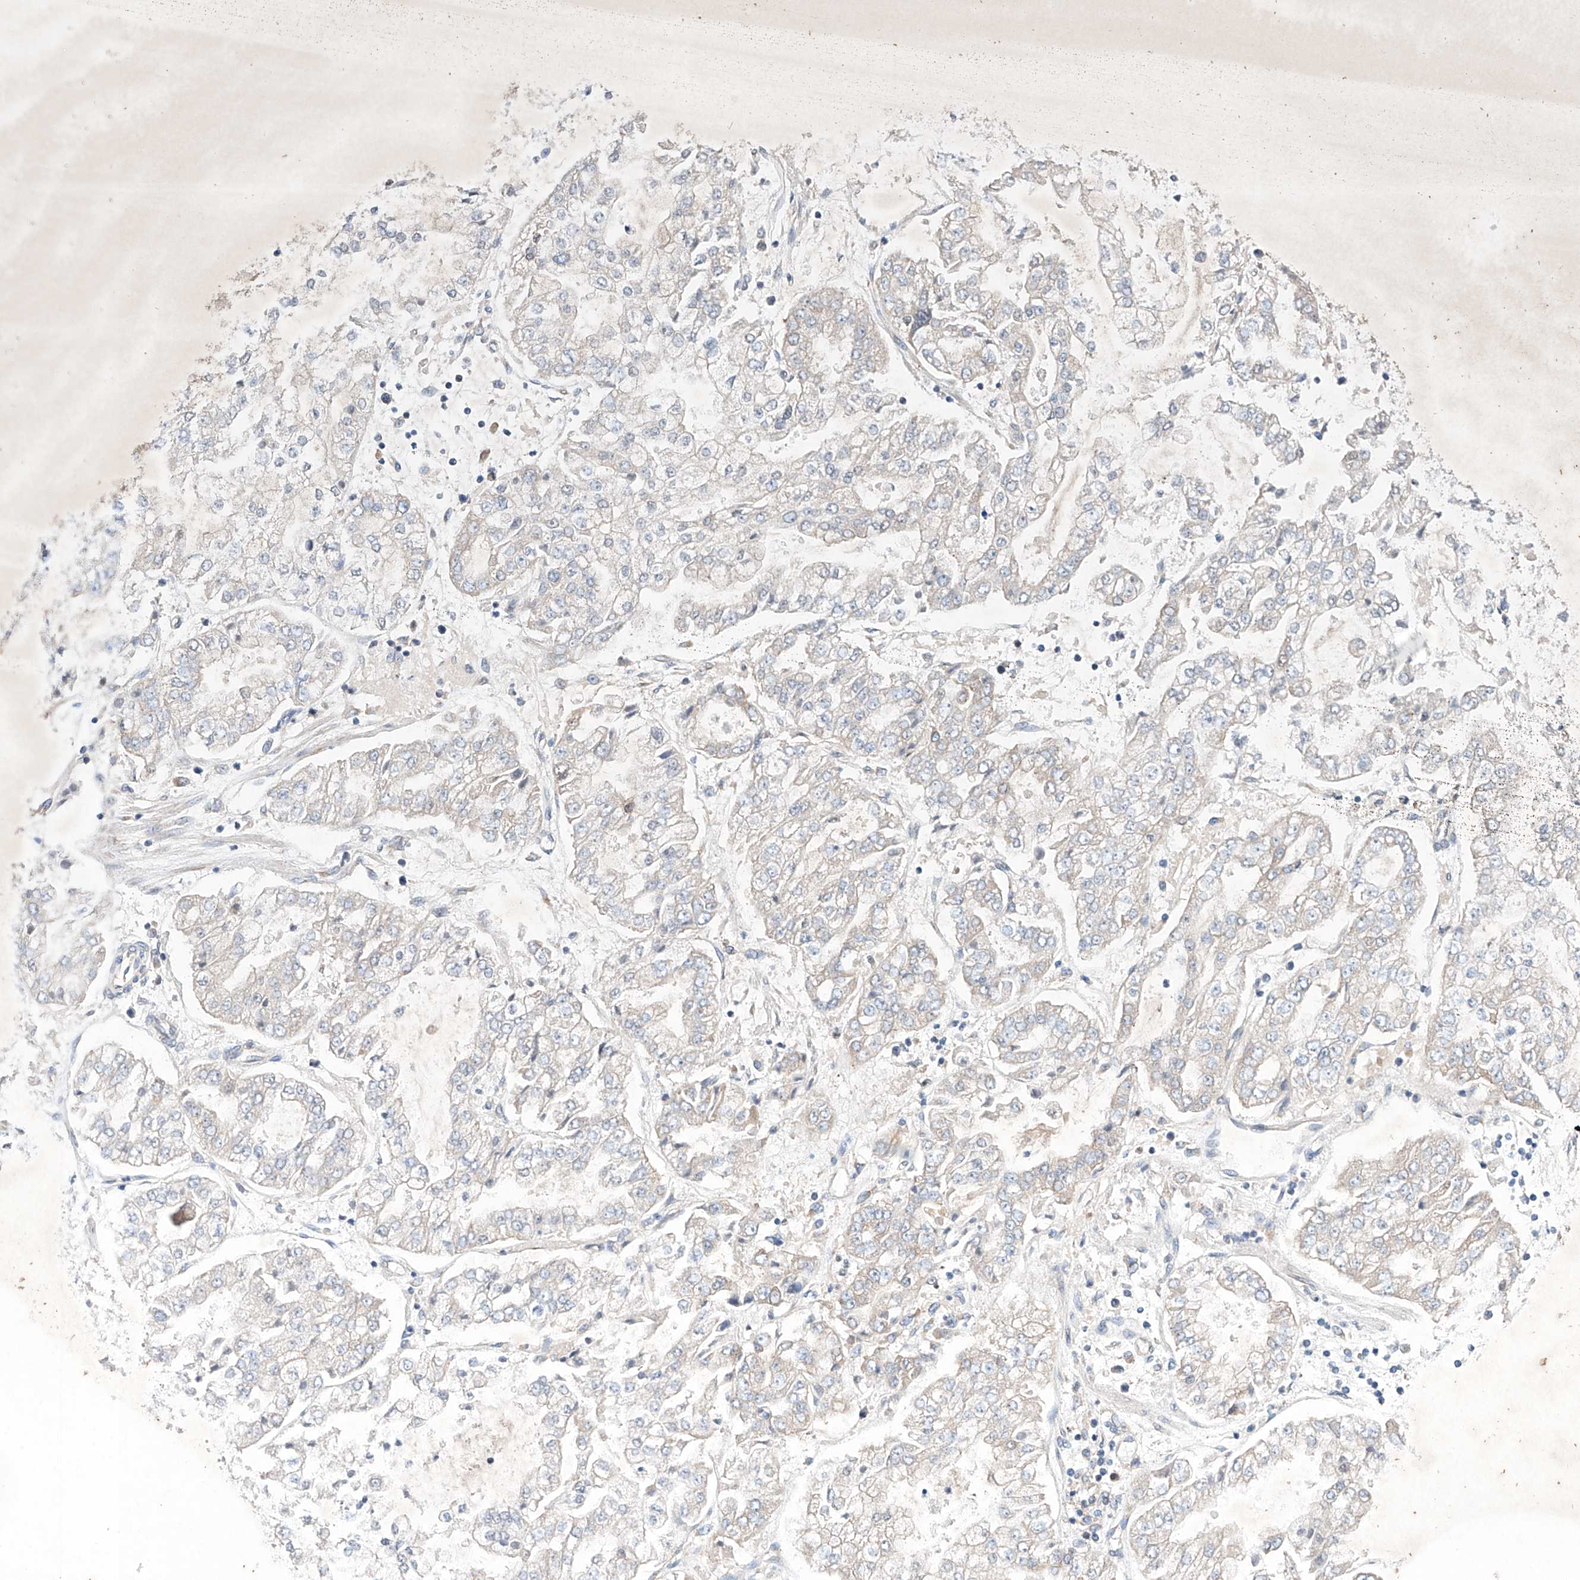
{"staining": {"intensity": "negative", "quantity": "none", "location": "none"}, "tissue": "stomach cancer", "cell_type": "Tumor cells", "image_type": "cancer", "snomed": [{"axis": "morphology", "description": "Normal tissue, NOS"}, {"axis": "morphology", "description": "Adenocarcinoma, NOS"}, {"axis": "topography", "description": "Stomach"}], "caption": "Micrograph shows no significant protein positivity in tumor cells of stomach cancer.", "gene": "FASTK", "patient": {"sex": "male", "age": 82}}